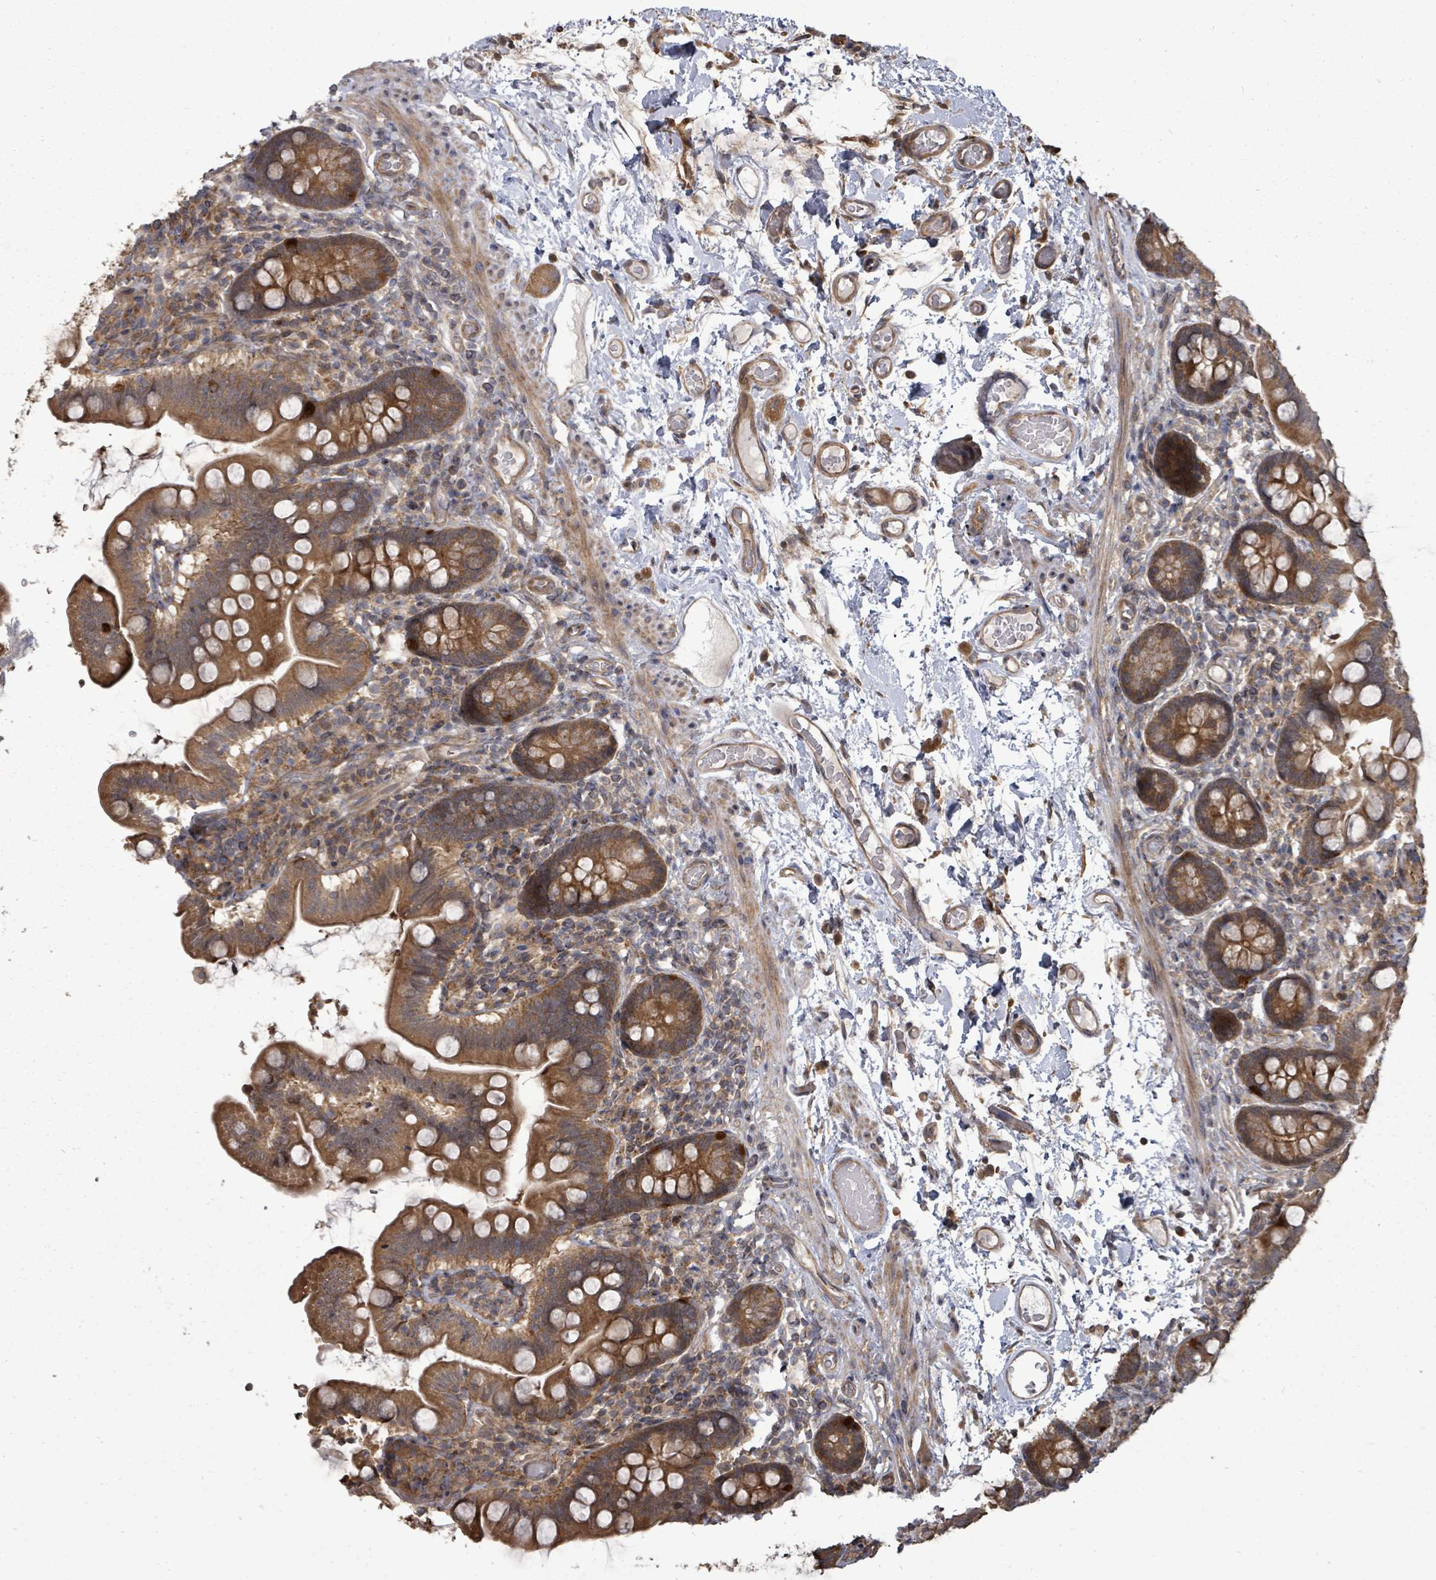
{"staining": {"intensity": "strong", "quantity": ">75%", "location": "cytoplasmic/membranous"}, "tissue": "small intestine", "cell_type": "Glandular cells", "image_type": "normal", "snomed": [{"axis": "morphology", "description": "Normal tissue, NOS"}, {"axis": "topography", "description": "Small intestine"}], "caption": "Glandular cells display high levels of strong cytoplasmic/membranous positivity in approximately >75% of cells in normal human small intestine.", "gene": "EIF3CL", "patient": {"sex": "female", "age": 64}}